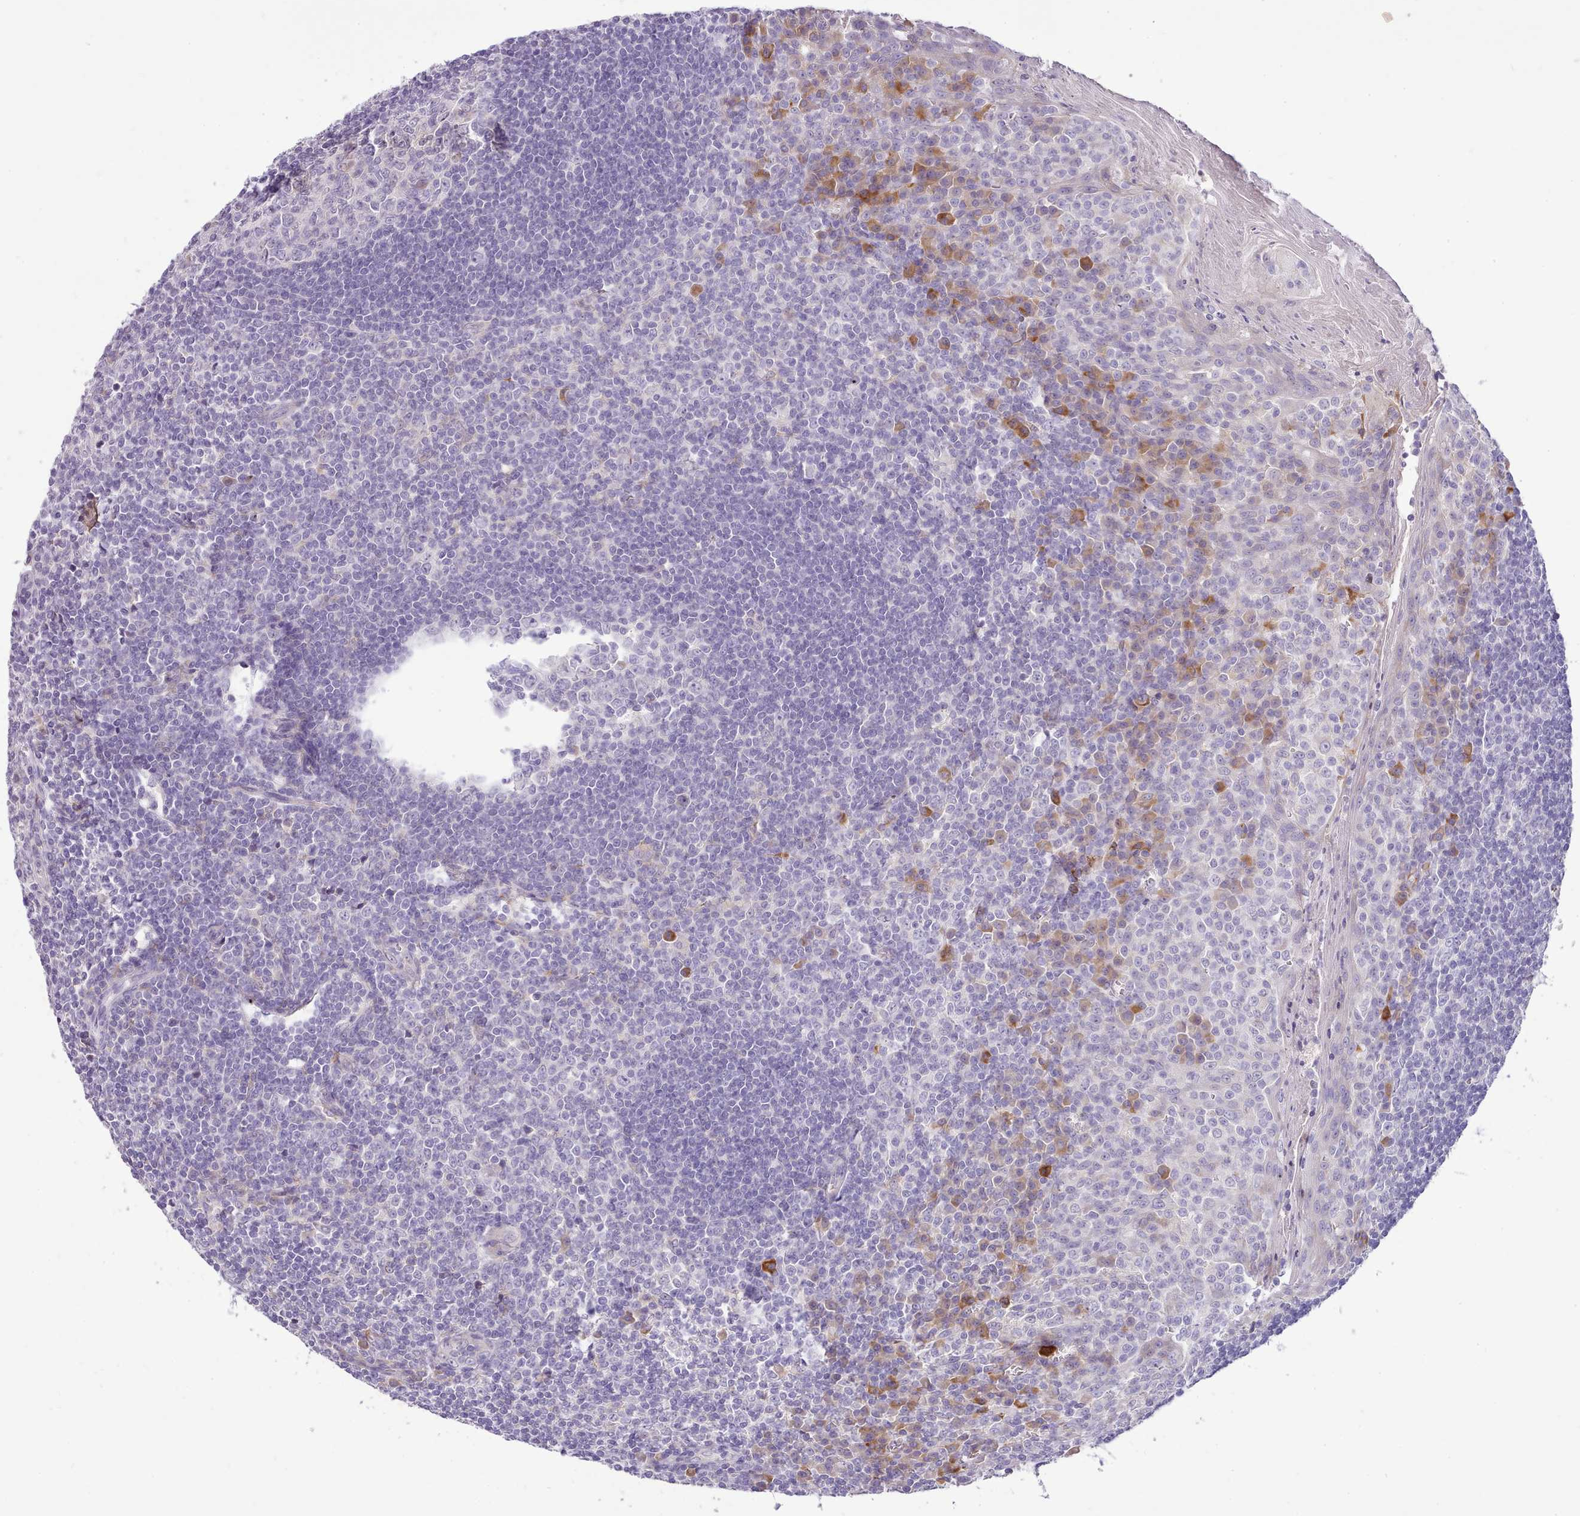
{"staining": {"intensity": "negative", "quantity": "none", "location": "none"}, "tissue": "tonsil", "cell_type": "Germinal center cells", "image_type": "normal", "snomed": [{"axis": "morphology", "description": "Normal tissue, NOS"}, {"axis": "topography", "description": "Tonsil"}], "caption": "High power microscopy image of an IHC micrograph of unremarkable tonsil, revealing no significant positivity in germinal center cells.", "gene": "FAM83E", "patient": {"sex": "male", "age": 27}}